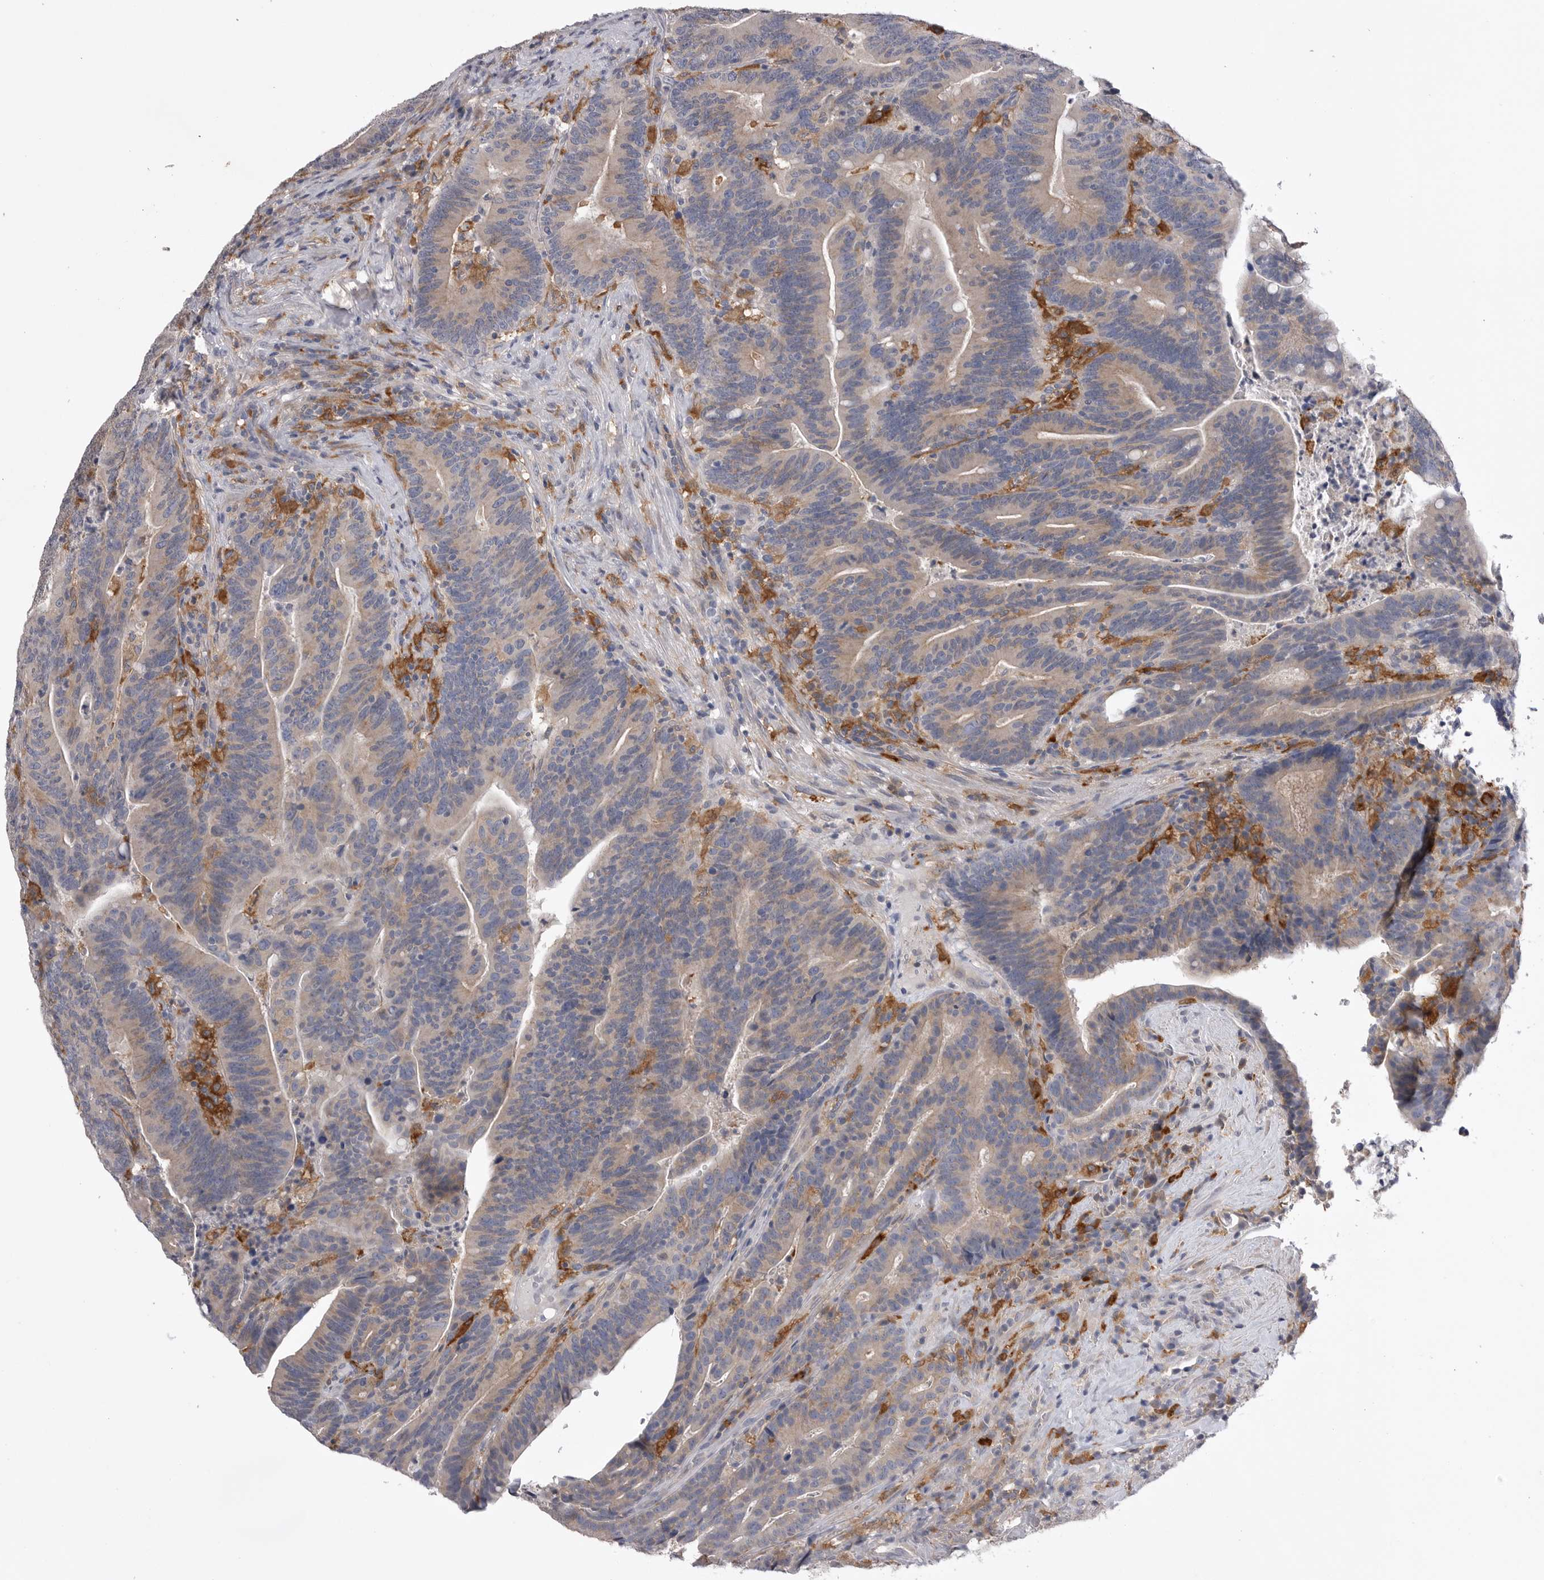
{"staining": {"intensity": "weak", "quantity": "25%-75%", "location": "cytoplasmic/membranous"}, "tissue": "colorectal cancer", "cell_type": "Tumor cells", "image_type": "cancer", "snomed": [{"axis": "morphology", "description": "Adenocarcinoma, NOS"}, {"axis": "topography", "description": "Colon"}], "caption": "About 25%-75% of tumor cells in colorectal cancer (adenocarcinoma) demonstrate weak cytoplasmic/membranous protein positivity as visualized by brown immunohistochemical staining.", "gene": "VAC14", "patient": {"sex": "female", "age": 66}}